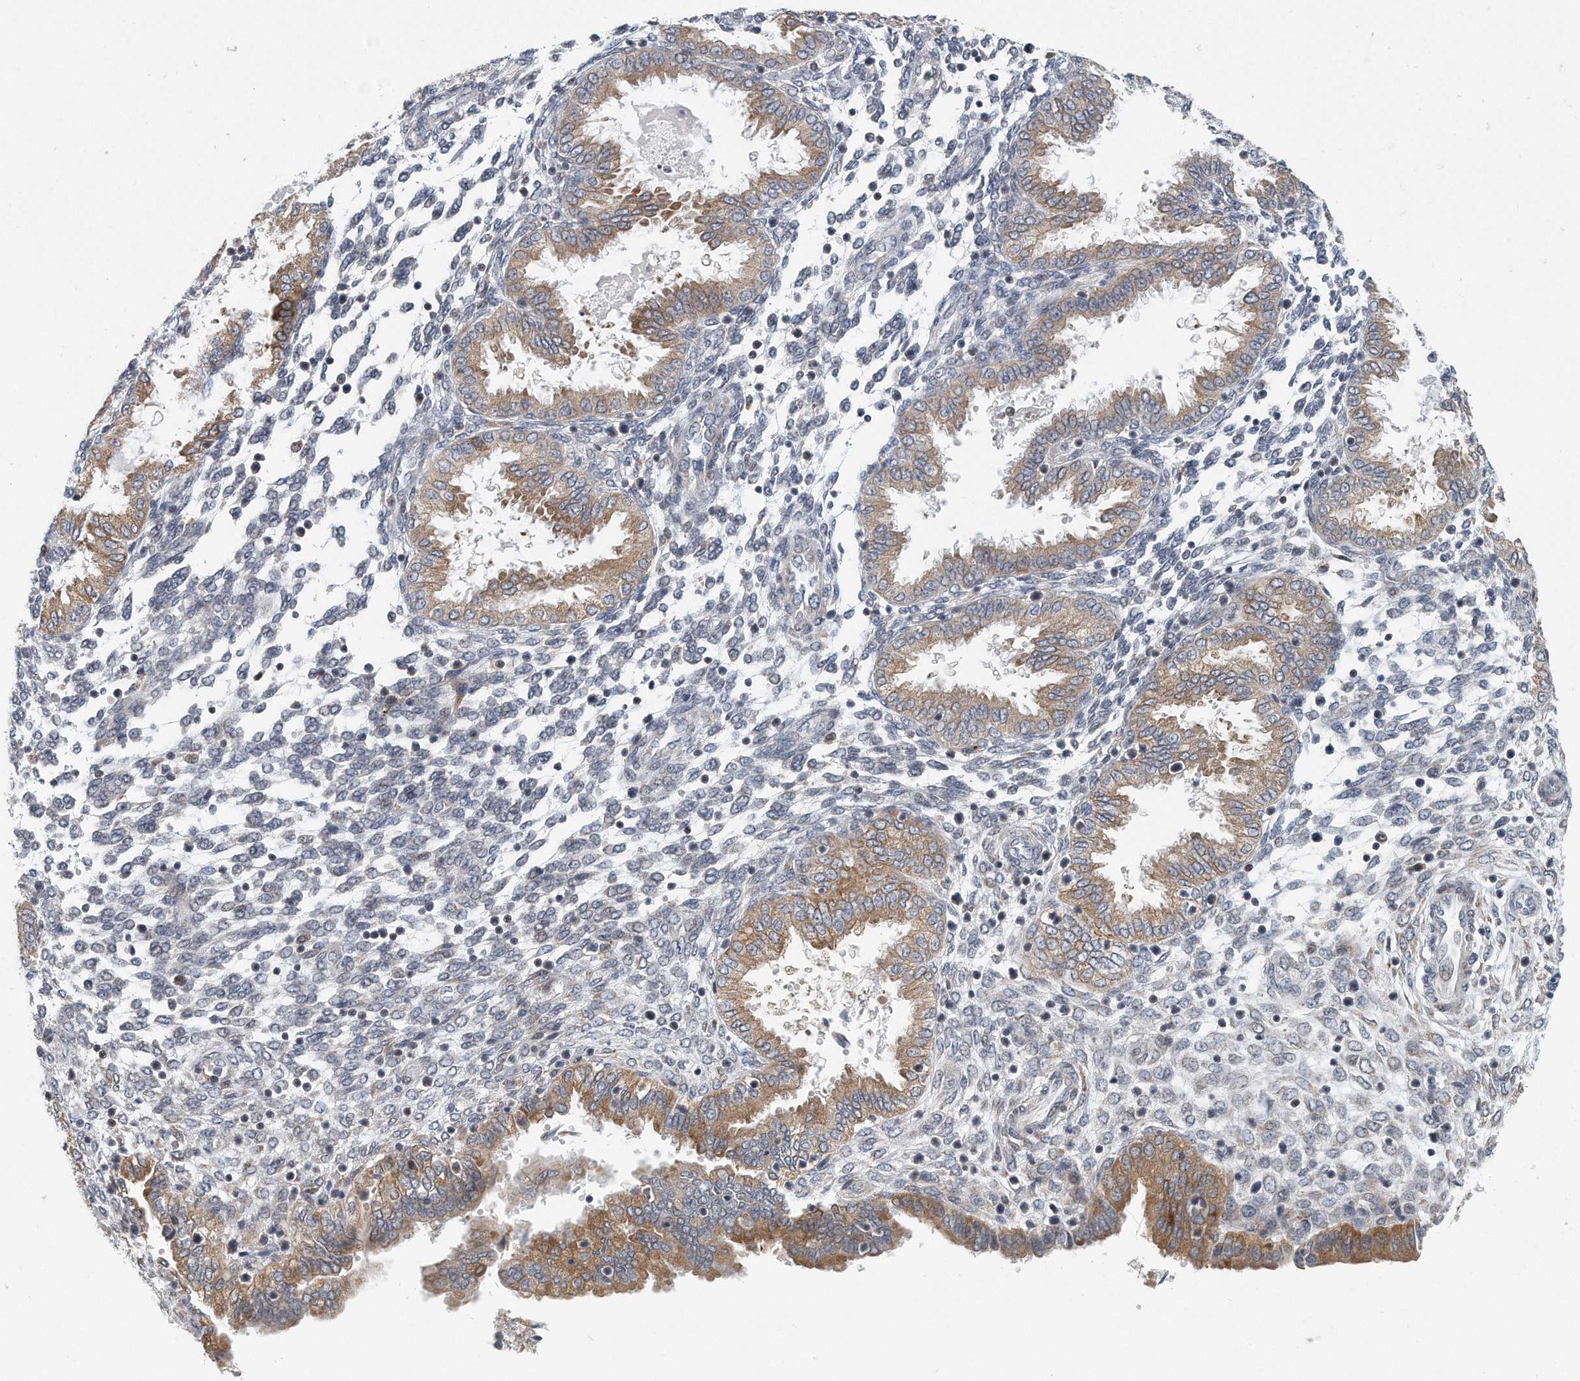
{"staining": {"intensity": "weak", "quantity": "<25%", "location": "cytoplasmic/membranous"}, "tissue": "endometrium", "cell_type": "Cells in endometrial stroma", "image_type": "normal", "snomed": [{"axis": "morphology", "description": "Normal tissue, NOS"}, {"axis": "topography", "description": "Endometrium"}], "caption": "A high-resolution histopathology image shows immunohistochemistry staining of normal endometrium, which displays no significant staining in cells in endometrial stroma.", "gene": "VLDLR", "patient": {"sex": "female", "age": 33}}